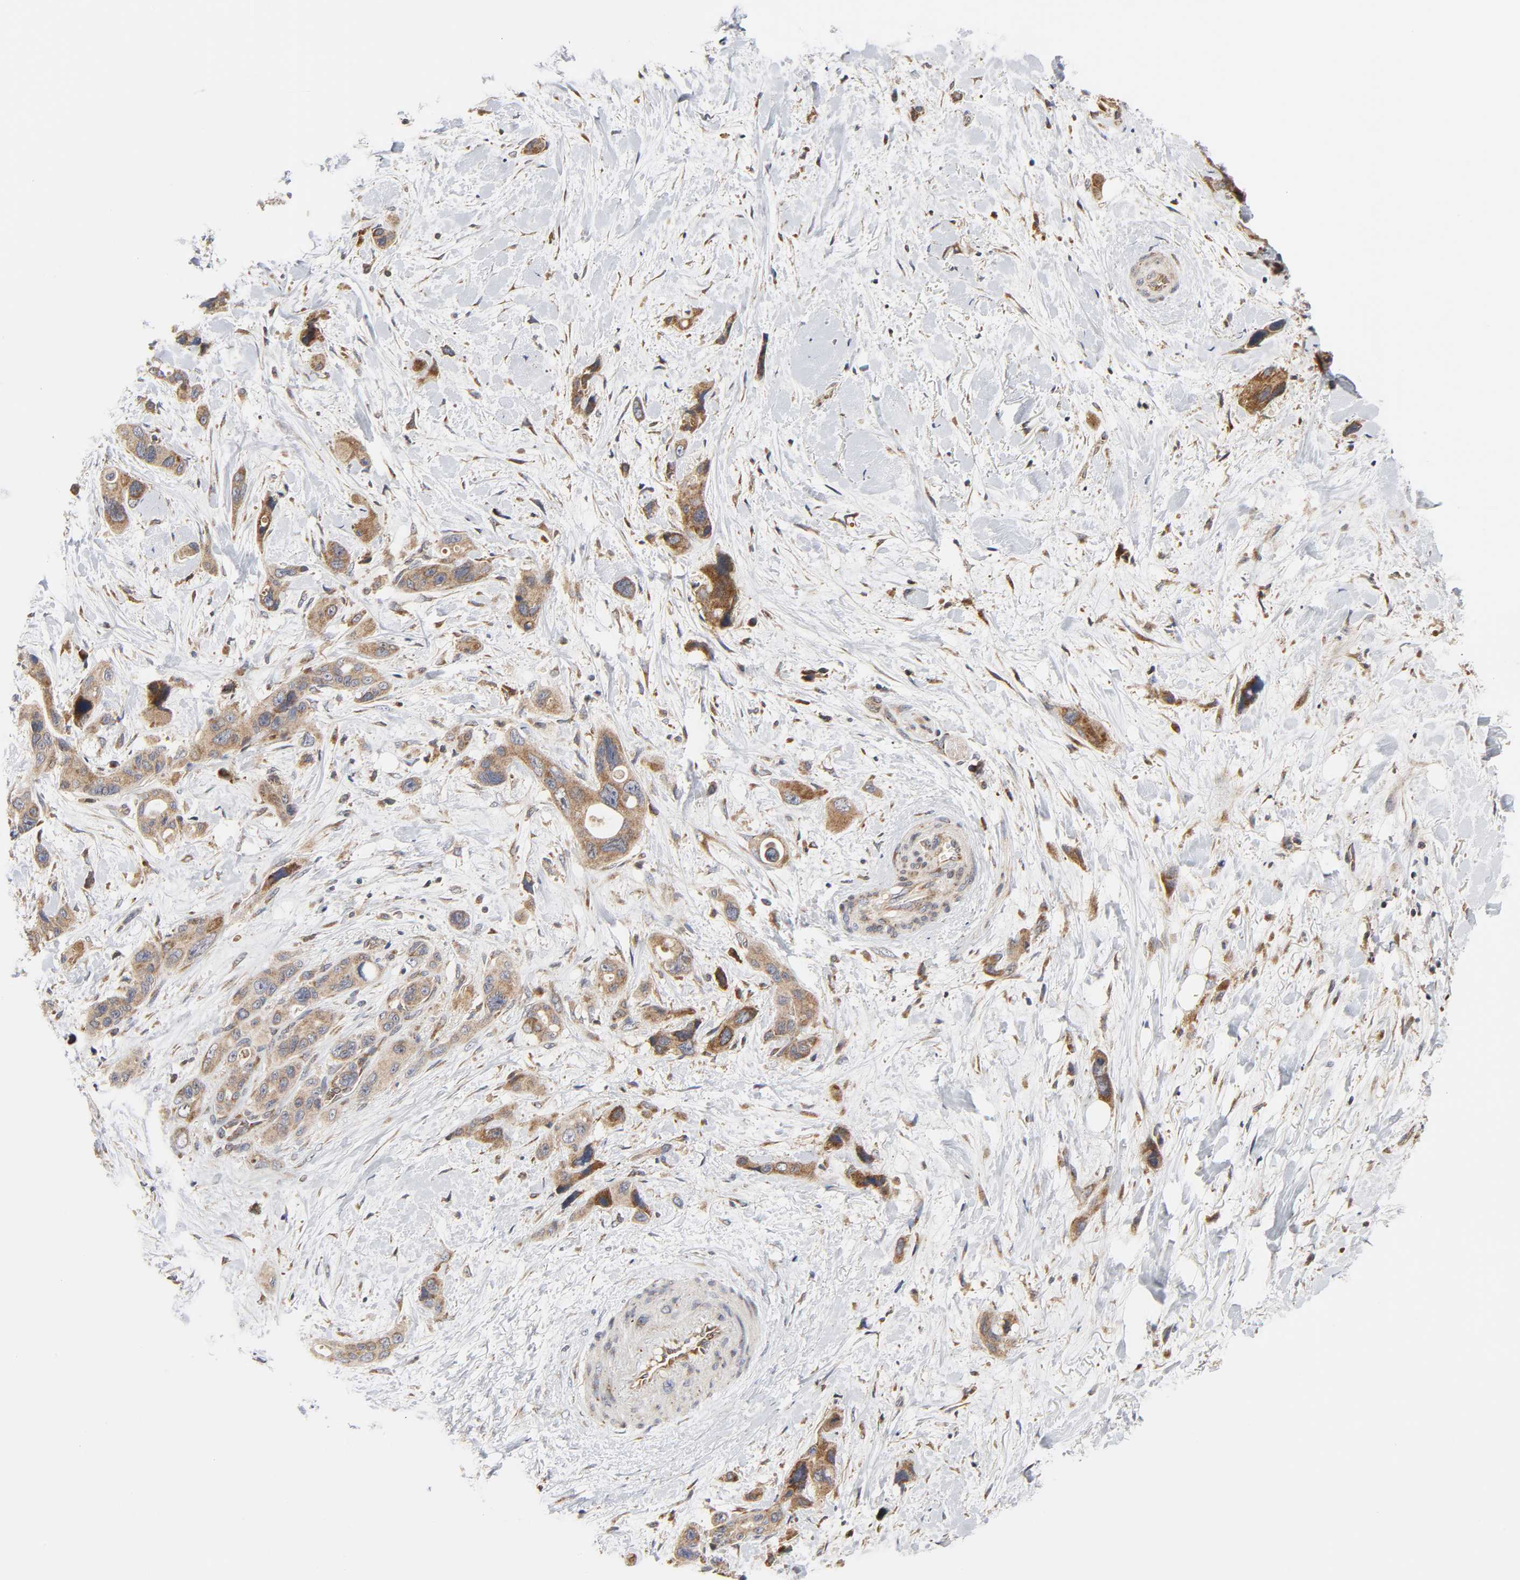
{"staining": {"intensity": "moderate", "quantity": ">75%", "location": "cytoplasmic/membranous"}, "tissue": "pancreatic cancer", "cell_type": "Tumor cells", "image_type": "cancer", "snomed": [{"axis": "morphology", "description": "Adenocarcinoma, NOS"}, {"axis": "topography", "description": "Pancreas"}], "caption": "A brown stain highlights moderate cytoplasmic/membranous positivity of a protein in pancreatic cancer (adenocarcinoma) tumor cells.", "gene": "BAX", "patient": {"sex": "male", "age": 46}}